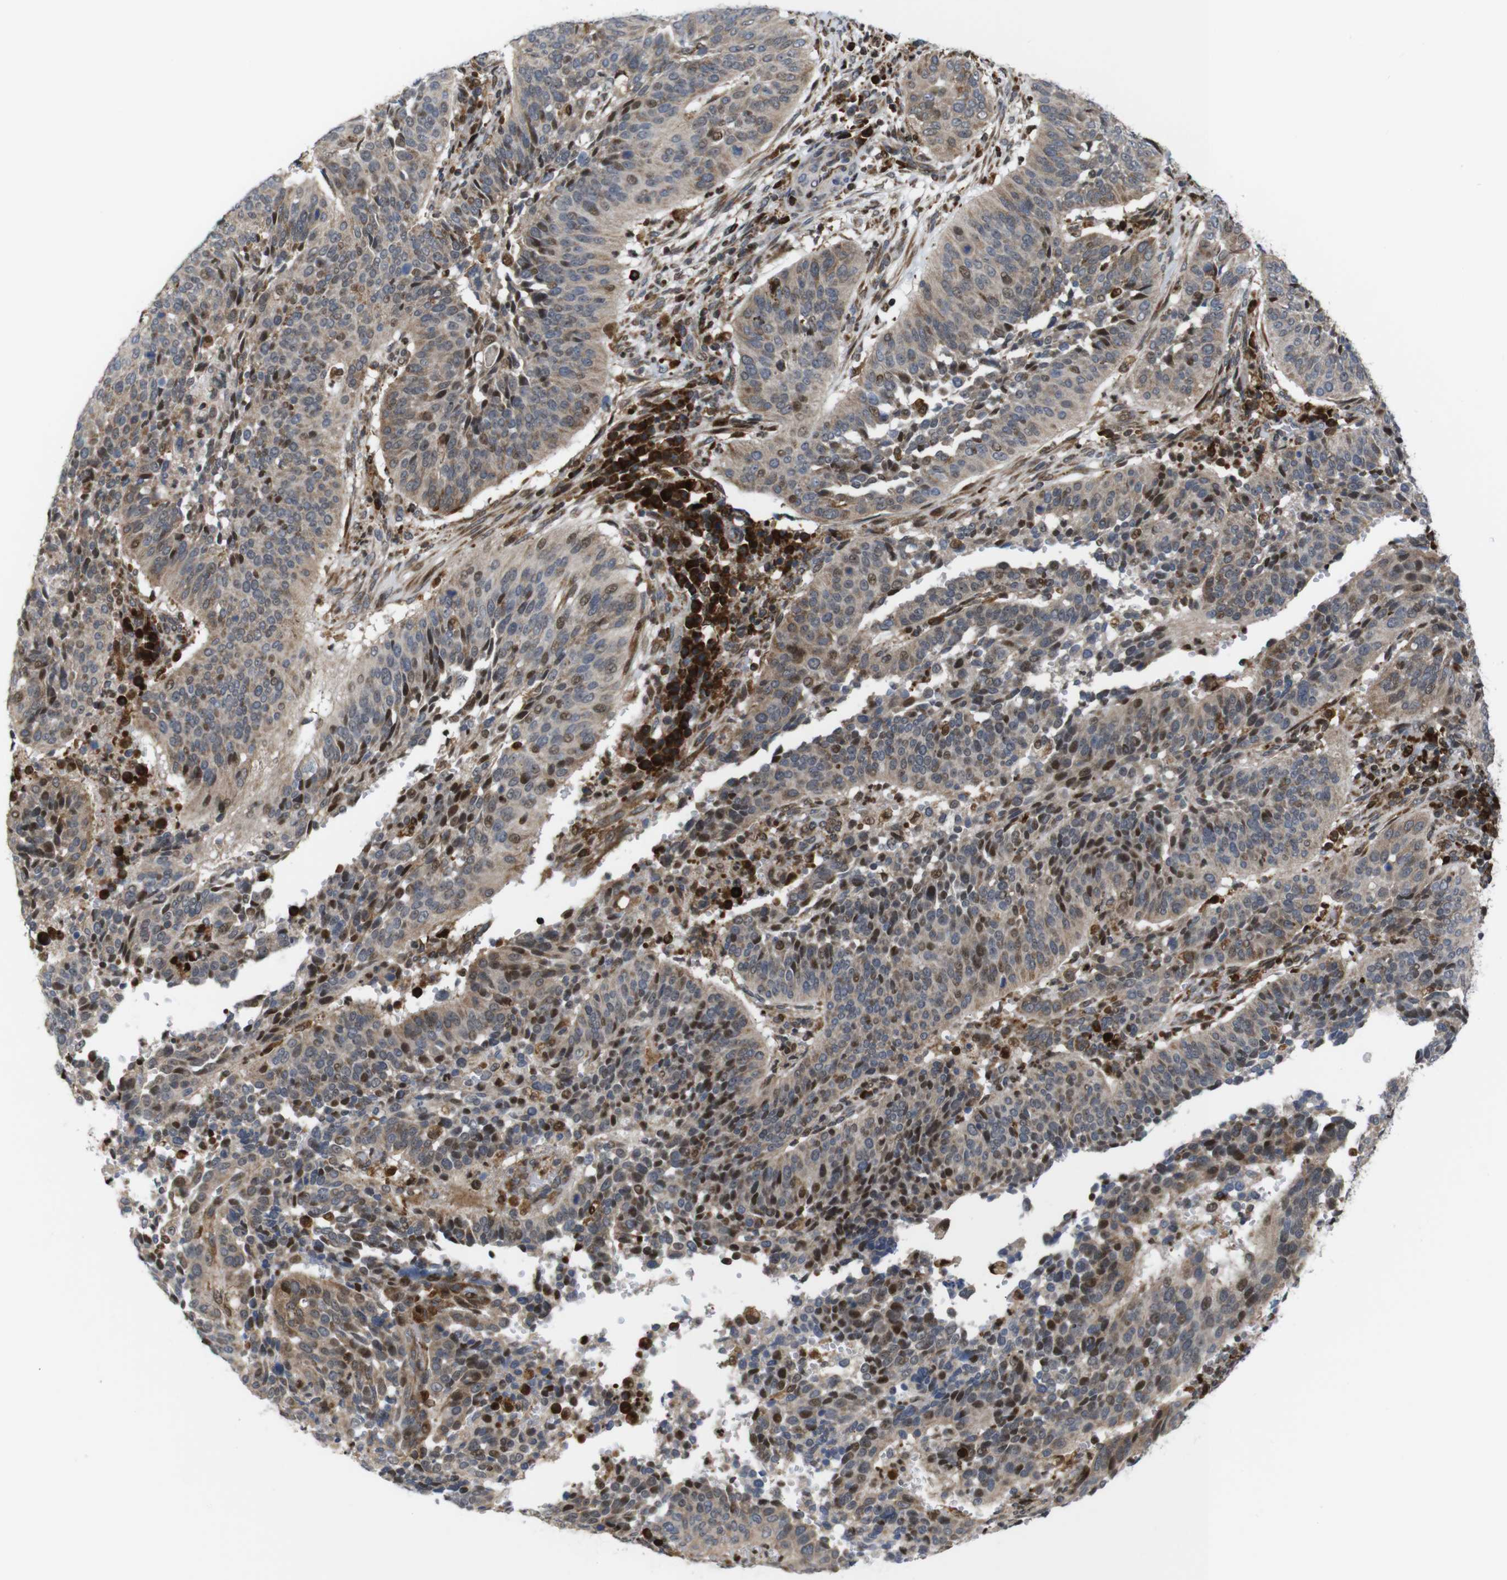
{"staining": {"intensity": "moderate", "quantity": "25%-75%", "location": "nuclear"}, "tissue": "cervical cancer", "cell_type": "Tumor cells", "image_type": "cancer", "snomed": [{"axis": "morphology", "description": "Normal tissue, NOS"}, {"axis": "morphology", "description": "Squamous cell carcinoma, NOS"}, {"axis": "topography", "description": "Cervix"}], "caption": "About 25%-75% of tumor cells in human cervical cancer exhibit moderate nuclear protein expression as visualized by brown immunohistochemical staining.", "gene": "PTPN1", "patient": {"sex": "female", "age": 39}}